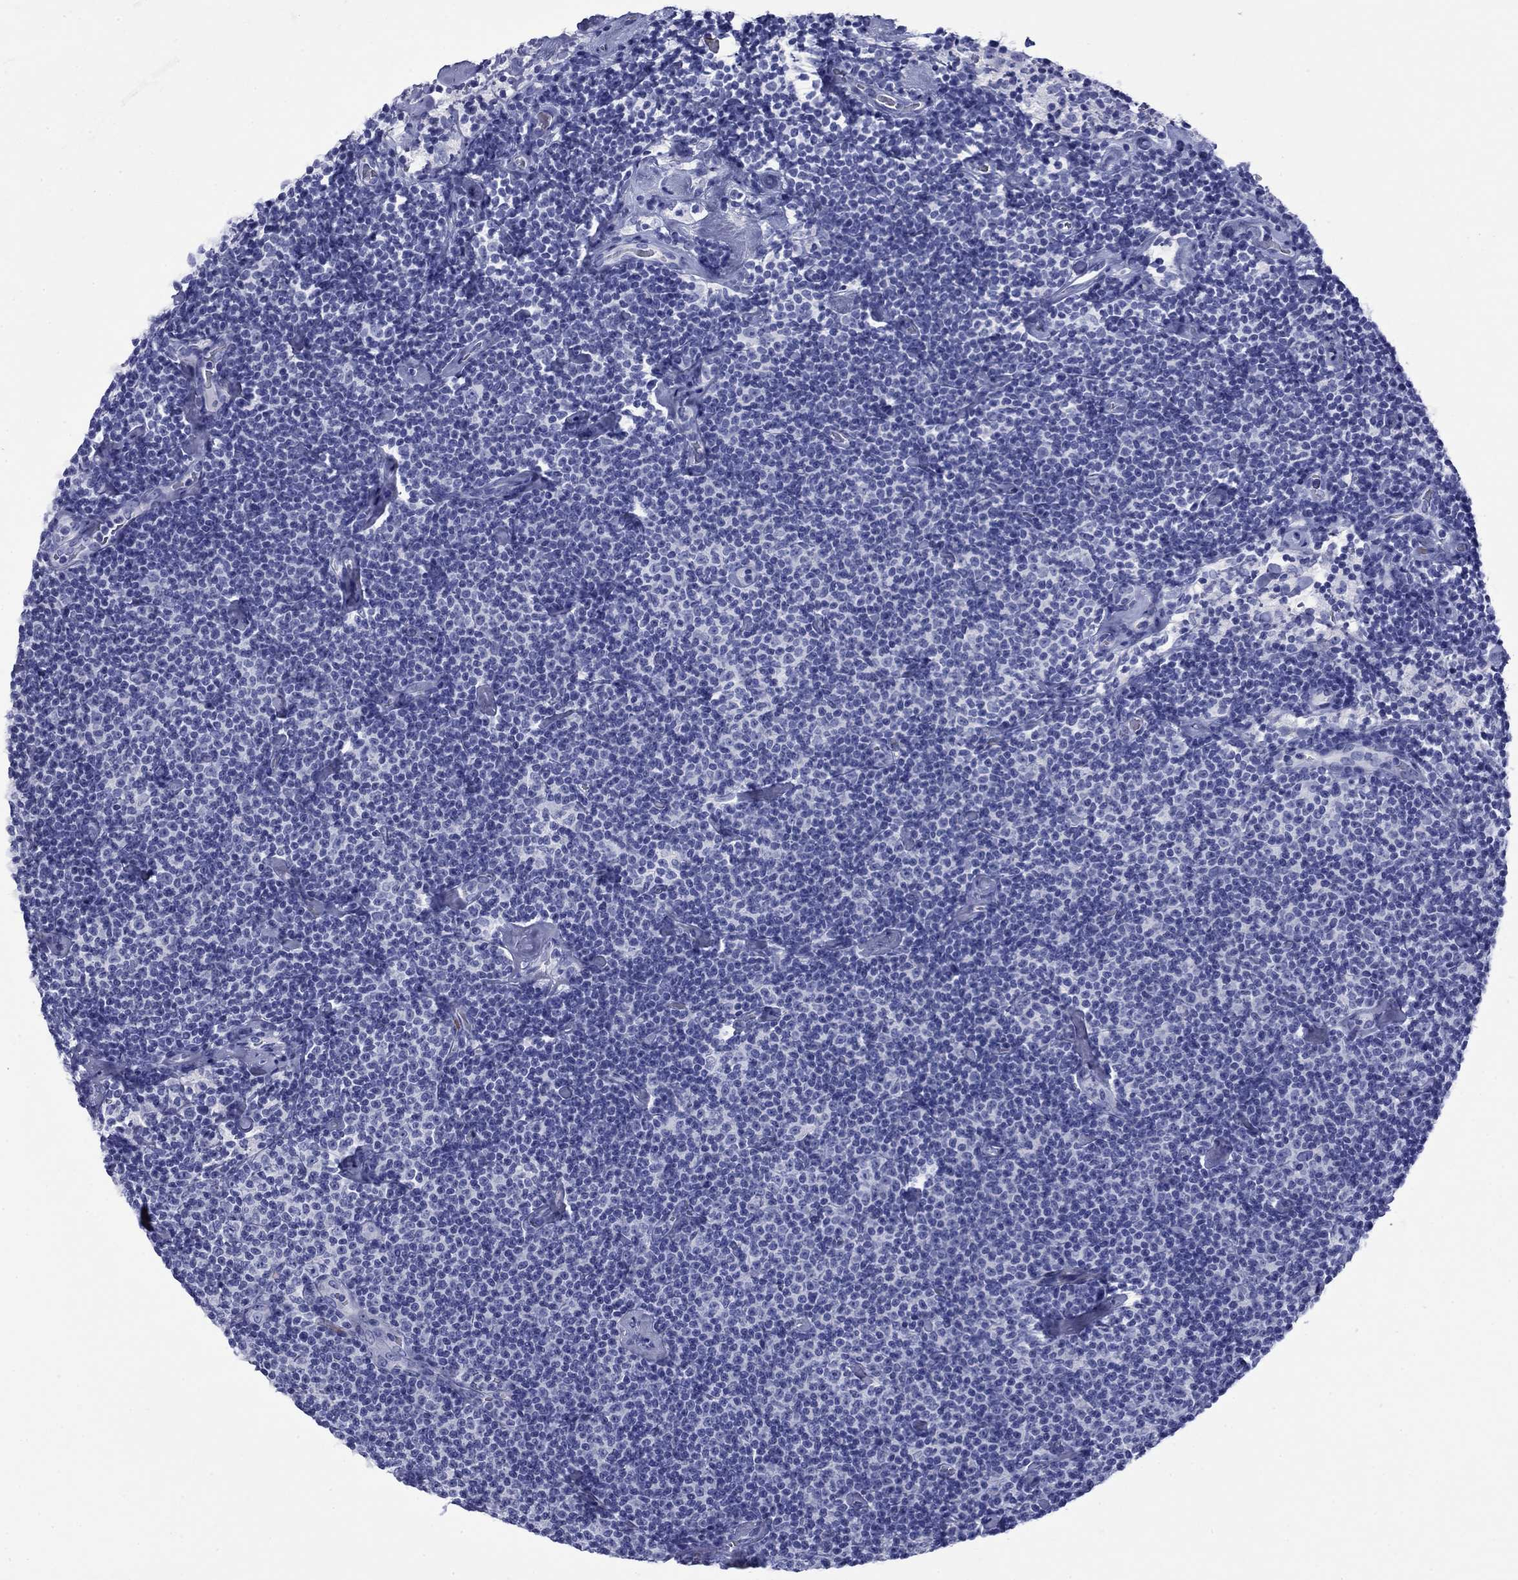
{"staining": {"intensity": "negative", "quantity": "none", "location": "none"}, "tissue": "lymphoma", "cell_type": "Tumor cells", "image_type": "cancer", "snomed": [{"axis": "morphology", "description": "Malignant lymphoma, non-Hodgkin's type, Low grade"}, {"axis": "topography", "description": "Lymph node"}], "caption": "Malignant lymphoma, non-Hodgkin's type (low-grade) stained for a protein using IHC shows no expression tumor cells.", "gene": "ROM1", "patient": {"sex": "male", "age": 81}}